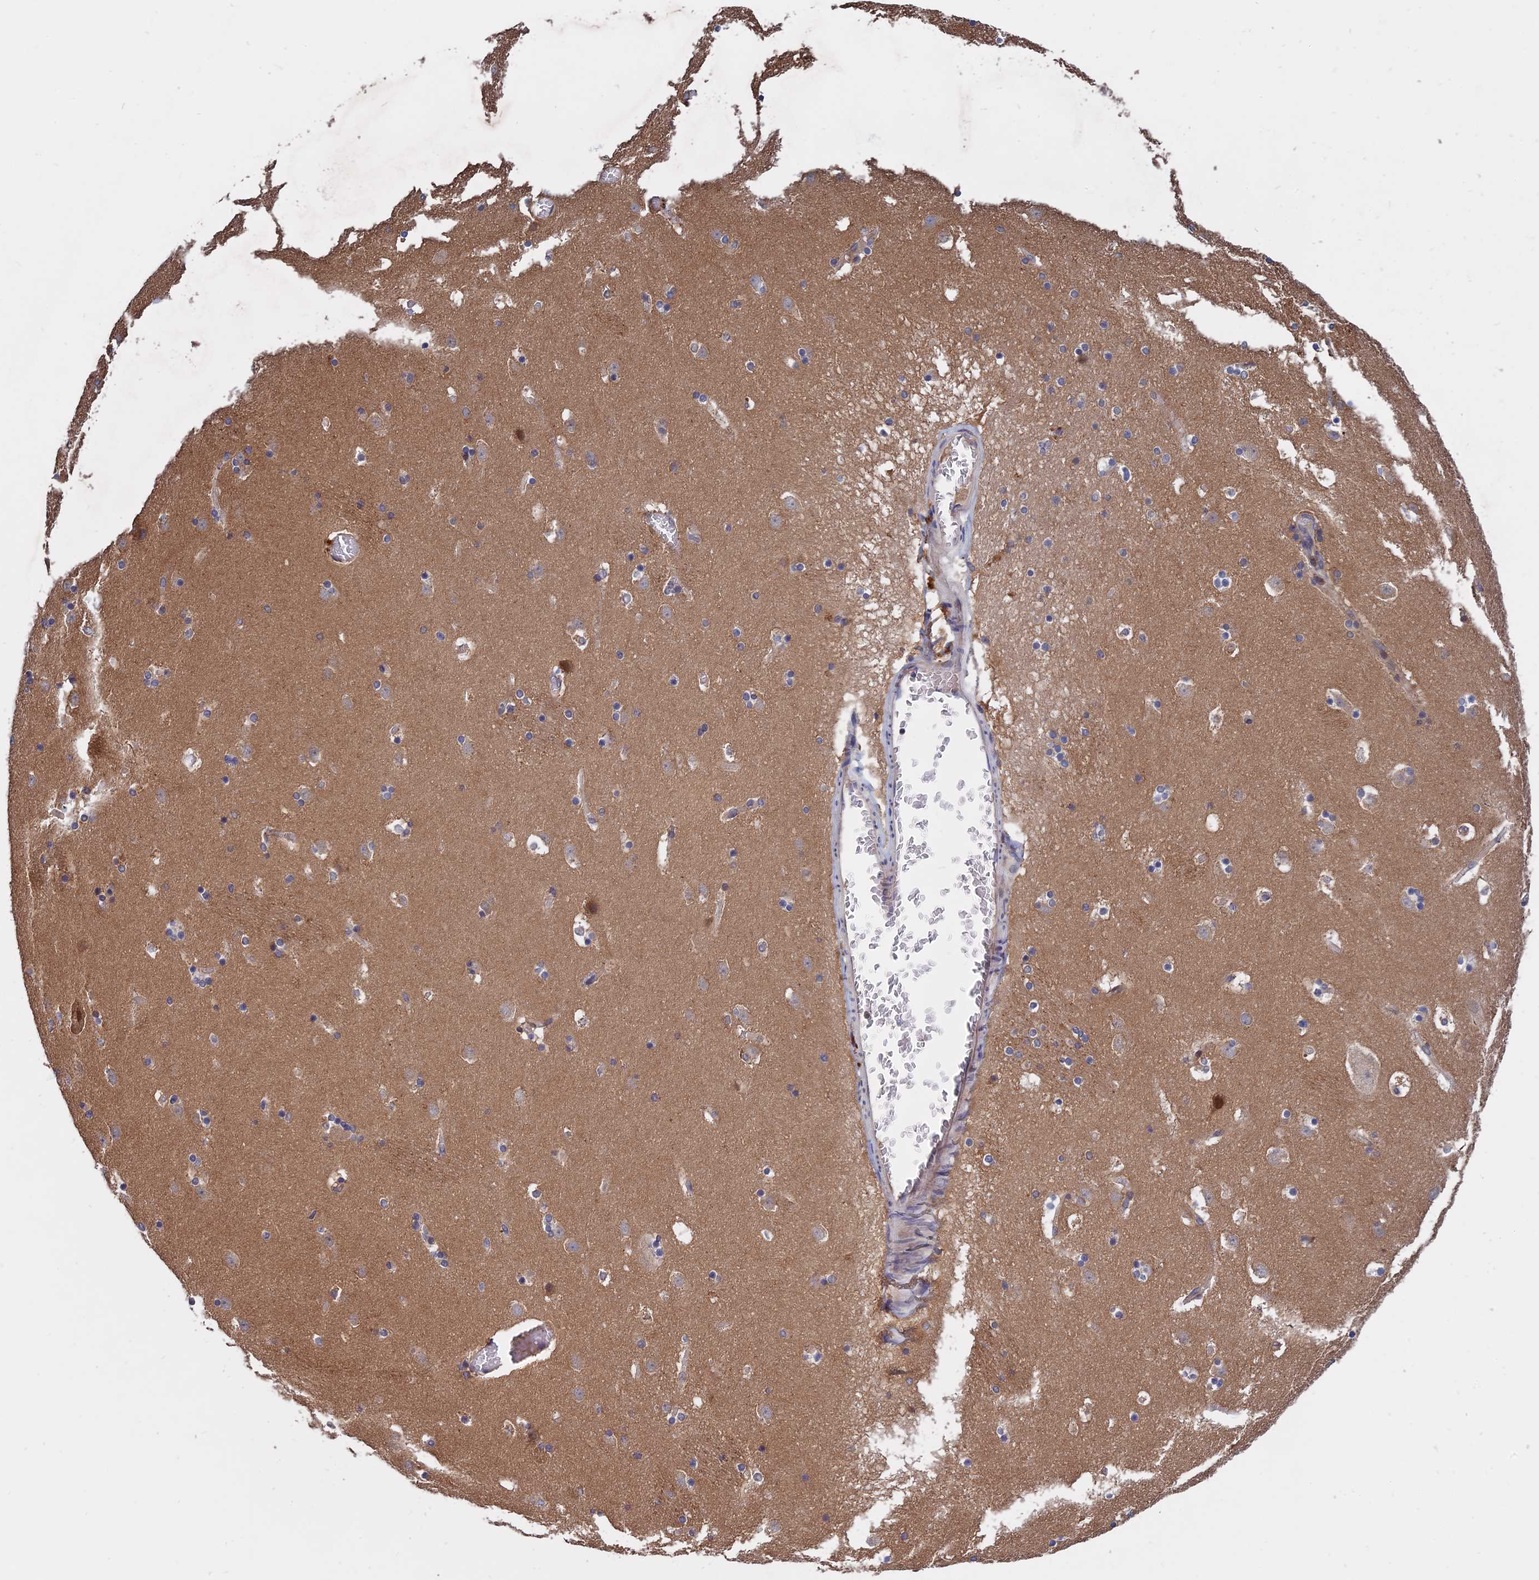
{"staining": {"intensity": "moderate", "quantity": "<25%", "location": "cytoplasmic/membranous"}, "tissue": "caudate", "cell_type": "Glial cells", "image_type": "normal", "snomed": [{"axis": "morphology", "description": "Normal tissue, NOS"}, {"axis": "topography", "description": "Lateral ventricle wall"}], "caption": "An immunohistochemistry photomicrograph of unremarkable tissue is shown. Protein staining in brown labels moderate cytoplasmic/membranous positivity in caudate within glial cells.", "gene": "TRAPPC2L", "patient": {"sex": "male", "age": 45}}